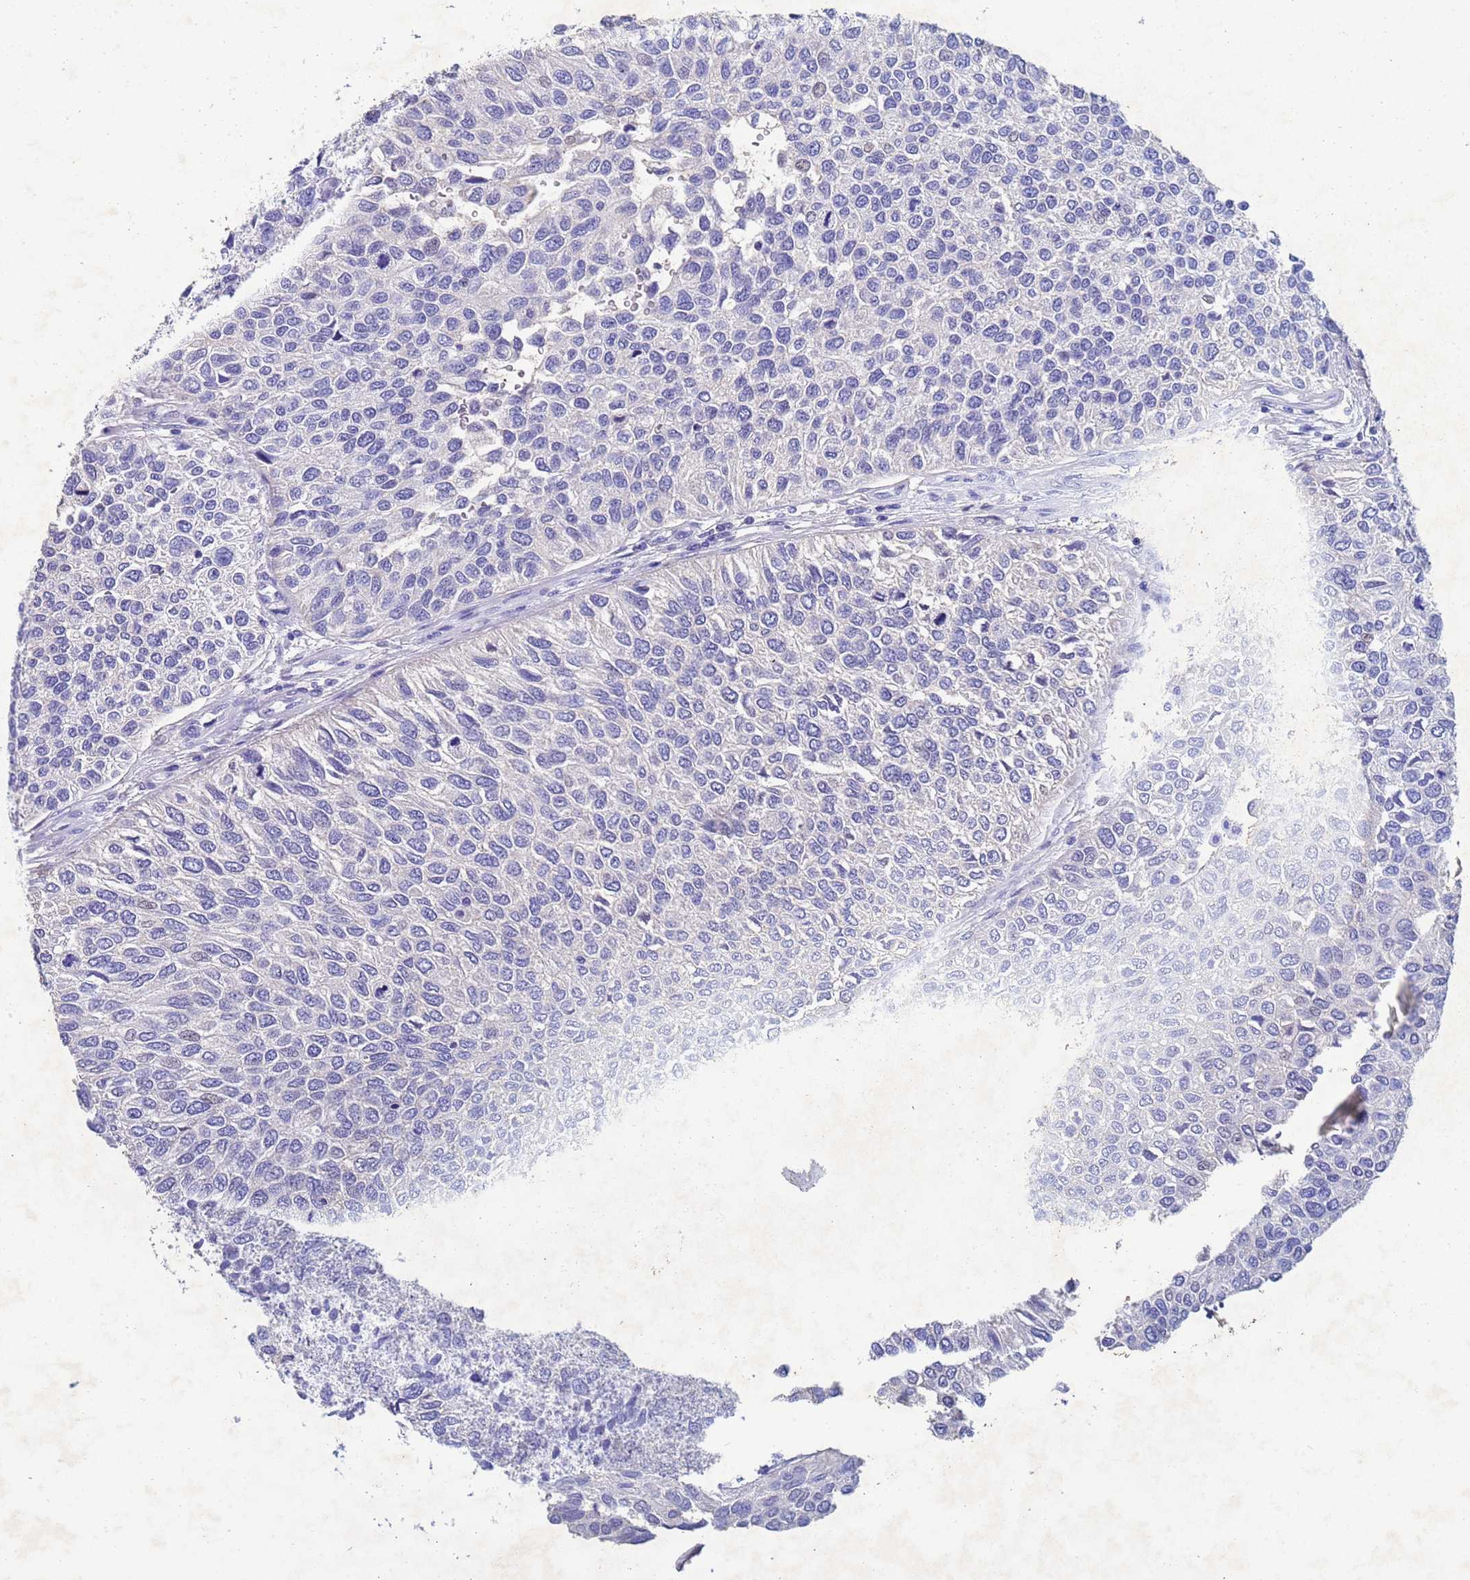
{"staining": {"intensity": "negative", "quantity": "none", "location": "none"}, "tissue": "urothelial cancer", "cell_type": "Tumor cells", "image_type": "cancer", "snomed": [{"axis": "morphology", "description": "Urothelial carcinoma, NOS"}, {"axis": "topography", "description": "Urinary bladder"}], "caption": "The image demonstrates no significant expression in tumor cells of urothelial cancer.", "gene": "CSTB", "patient": {"sex": "male", "age": 55}}